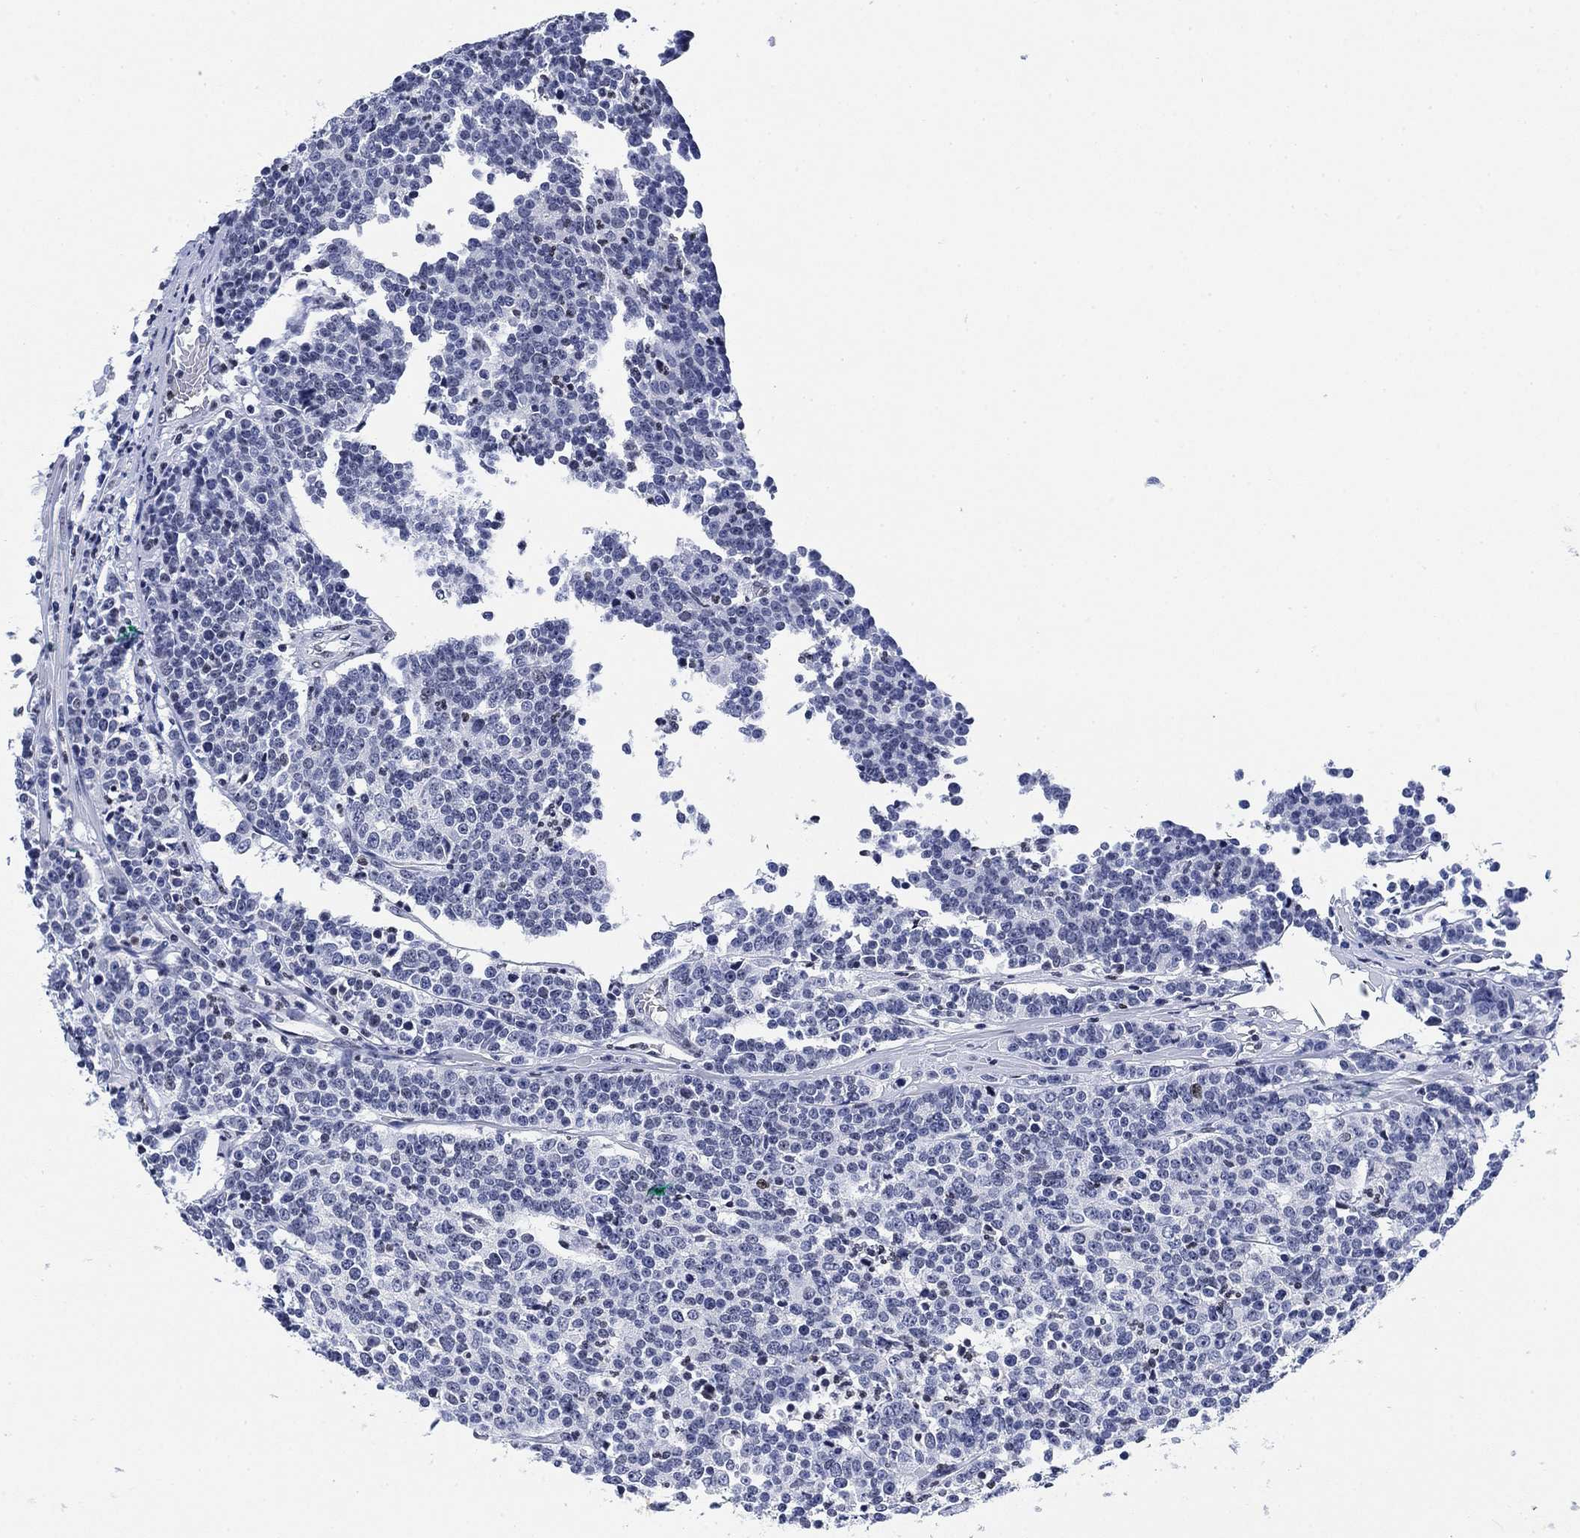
{"staining": {"intensity": "negative", "quantity": "none", "location": "none"}, "tissue": "prostate cancer", "cell_type": "Tumor cells", "image_type": "cancer", "snomed": [{"axis": "morphology", "description": "Adenocarcinoma, NOS"}, {"axis": "topography", "description": "Prostate"}], "caption": "Histopathology image shows no significant protein staining in tumor cells of prostate adenocarcinoma. The staining is performed using DAB brown chromogen with nuclei counter-stained in using hematoxylin.", "gene": "H1-10", "patient": {"sex": "male", "age": 67}}